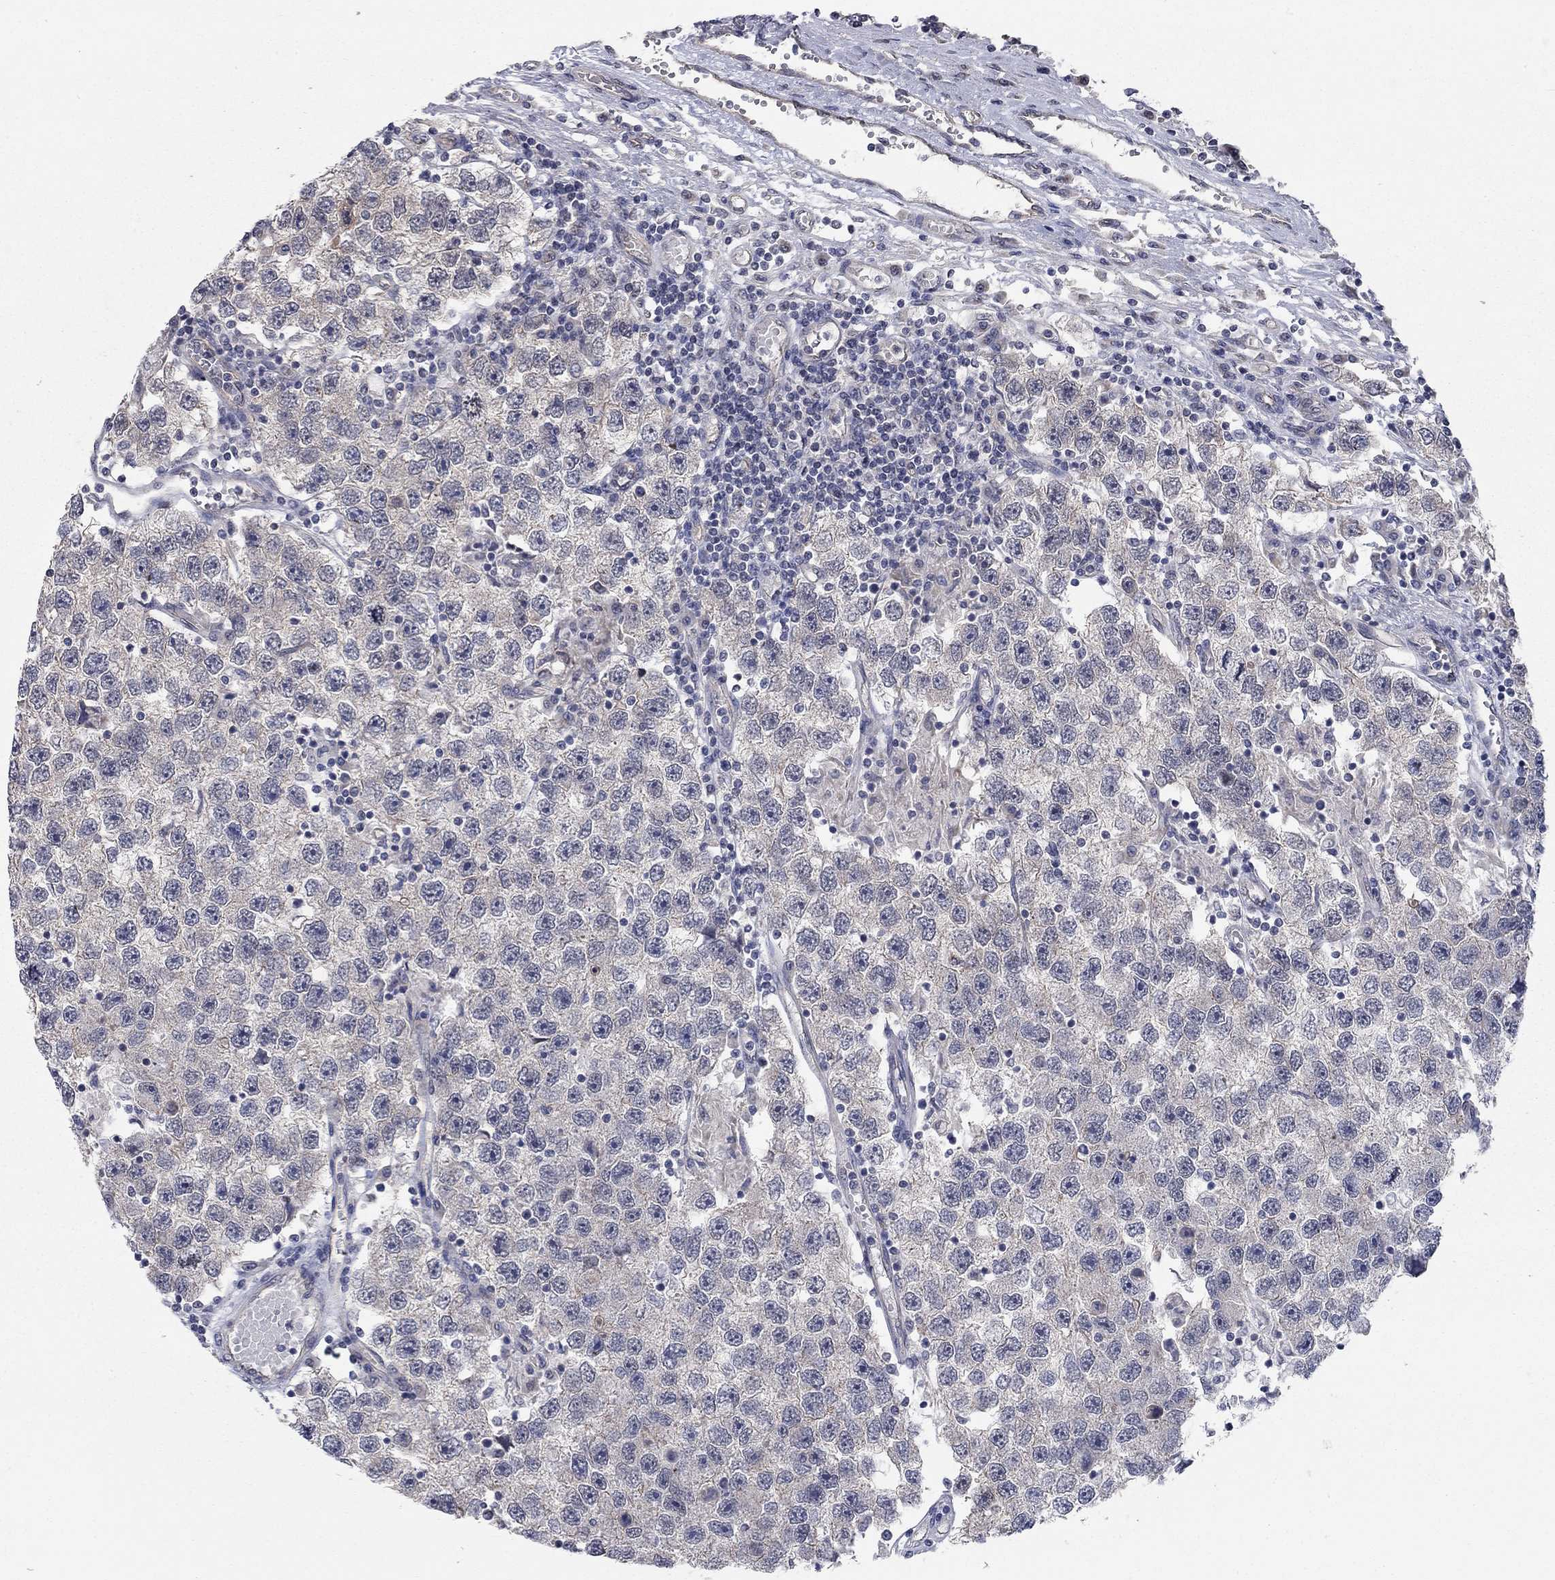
{"staining": {"intensity": "negative", "quantity": "none", "location": "none"}, "tissue": "testis cancer", "cell_type": "Tumor cells", "image_type": "cancer", "snomed": [{"axis": "morphology", "description": "Seminoma, NOS"}, {"axis": "topography", "description": "Testis"}], "caption": "Image shows no significant protein positivity in tumor cells of testis cancer (seminoma).", "gene": "WASF3", "patient": {"sex": "male", "age": 26}}